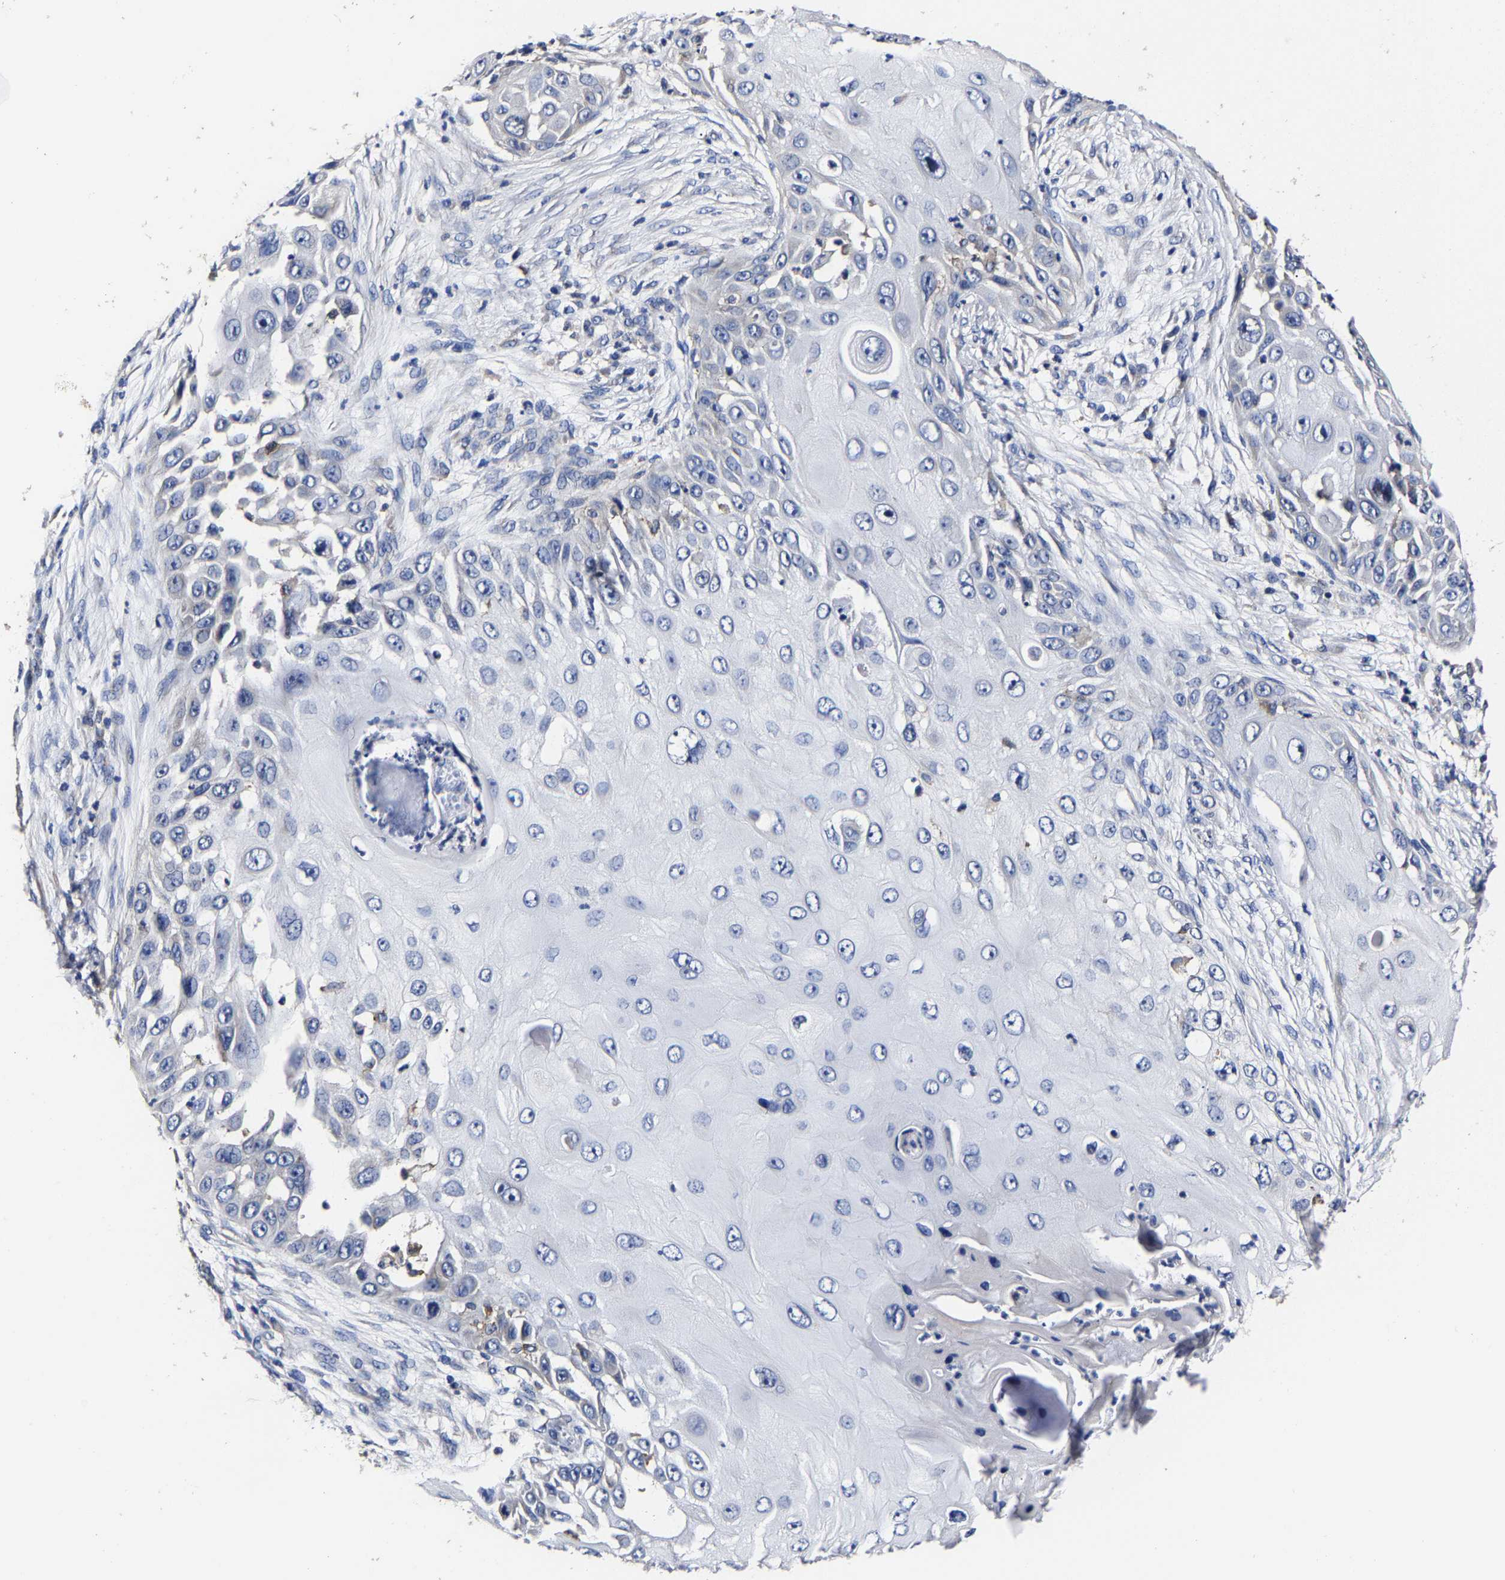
{"staining": {"intensity": "negative", "quantity": "none", "location": "none"}, "tissue": "skin cancer", "cell_type": "Tumor cells", "image_type": "cancer", "snomed": [{"axis": "morphology", "description": "Squamous cell carcinoma, NOS"}, {"axis": "topography", "description": "Skin"}], "caption": "This is a image of immunohistochemistry staining of skin cancer (squamous cell carcinoma), which shows no positivity in tumor cells.", "gene": "AASS", "patient": {"sex": "female", "age": 44}}